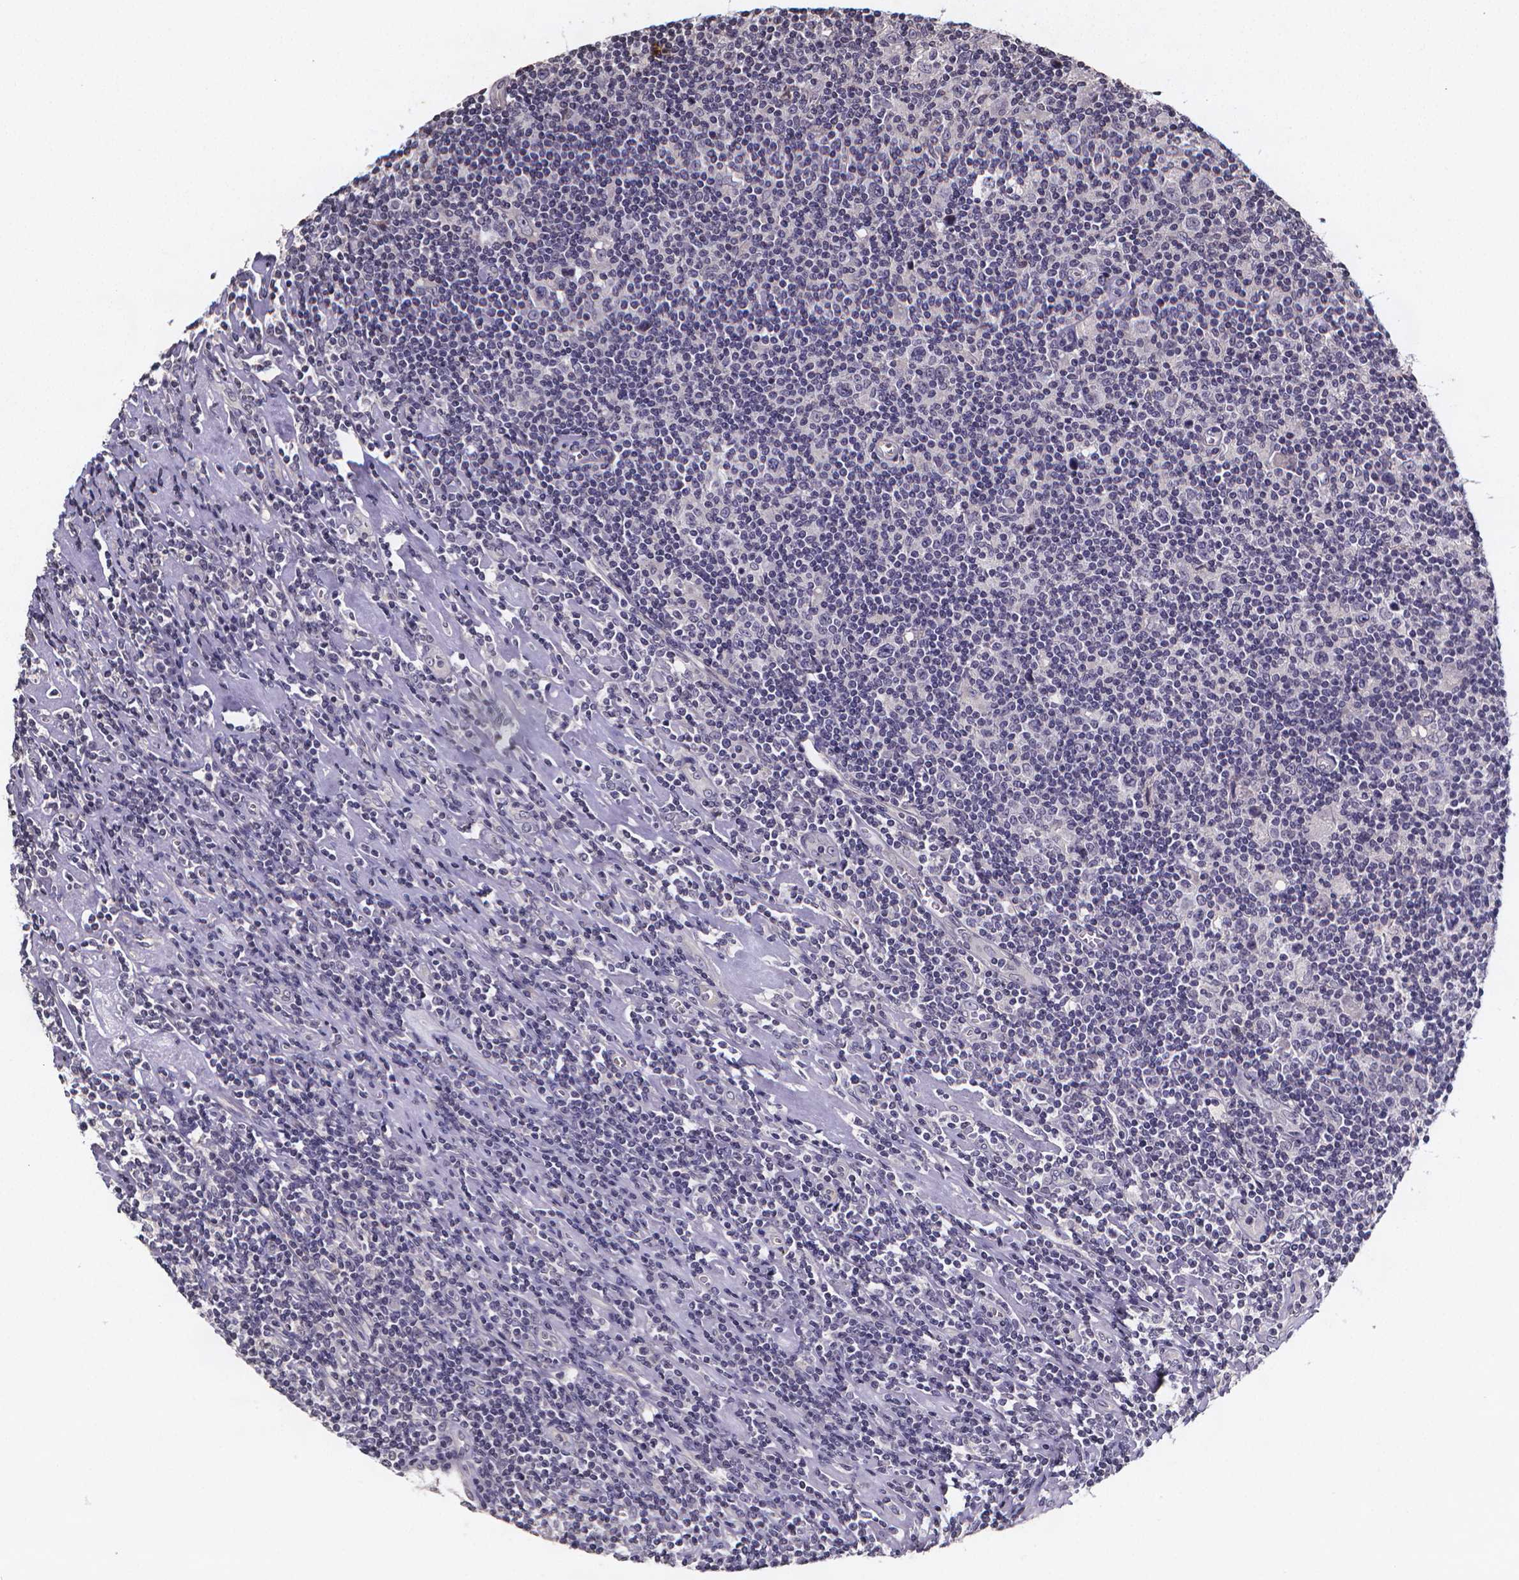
{"staining": {"intensity": "negative", "quantity": "none", "location": "none"}, "tissue": "lymphoma", "cell_type": "Tumor cells", "image_type": "cancer", "snomed": [{"axis": "morphology", "description": "Hodgkin's disease, NOS"}, {"axis": "topography", "description": "Lymph node"}], "caption": "Immunohistochemistry (IHC) of Hodgkin's disease shows no expression in tumor cells. (Stains: DAB immunohistochemistry (IHC) with hematoxylin counter stain, Microscopy: brightfield microscopy at high magnification).", "gene": "TP73", "patient": {"sex": "male", "age": 40}}